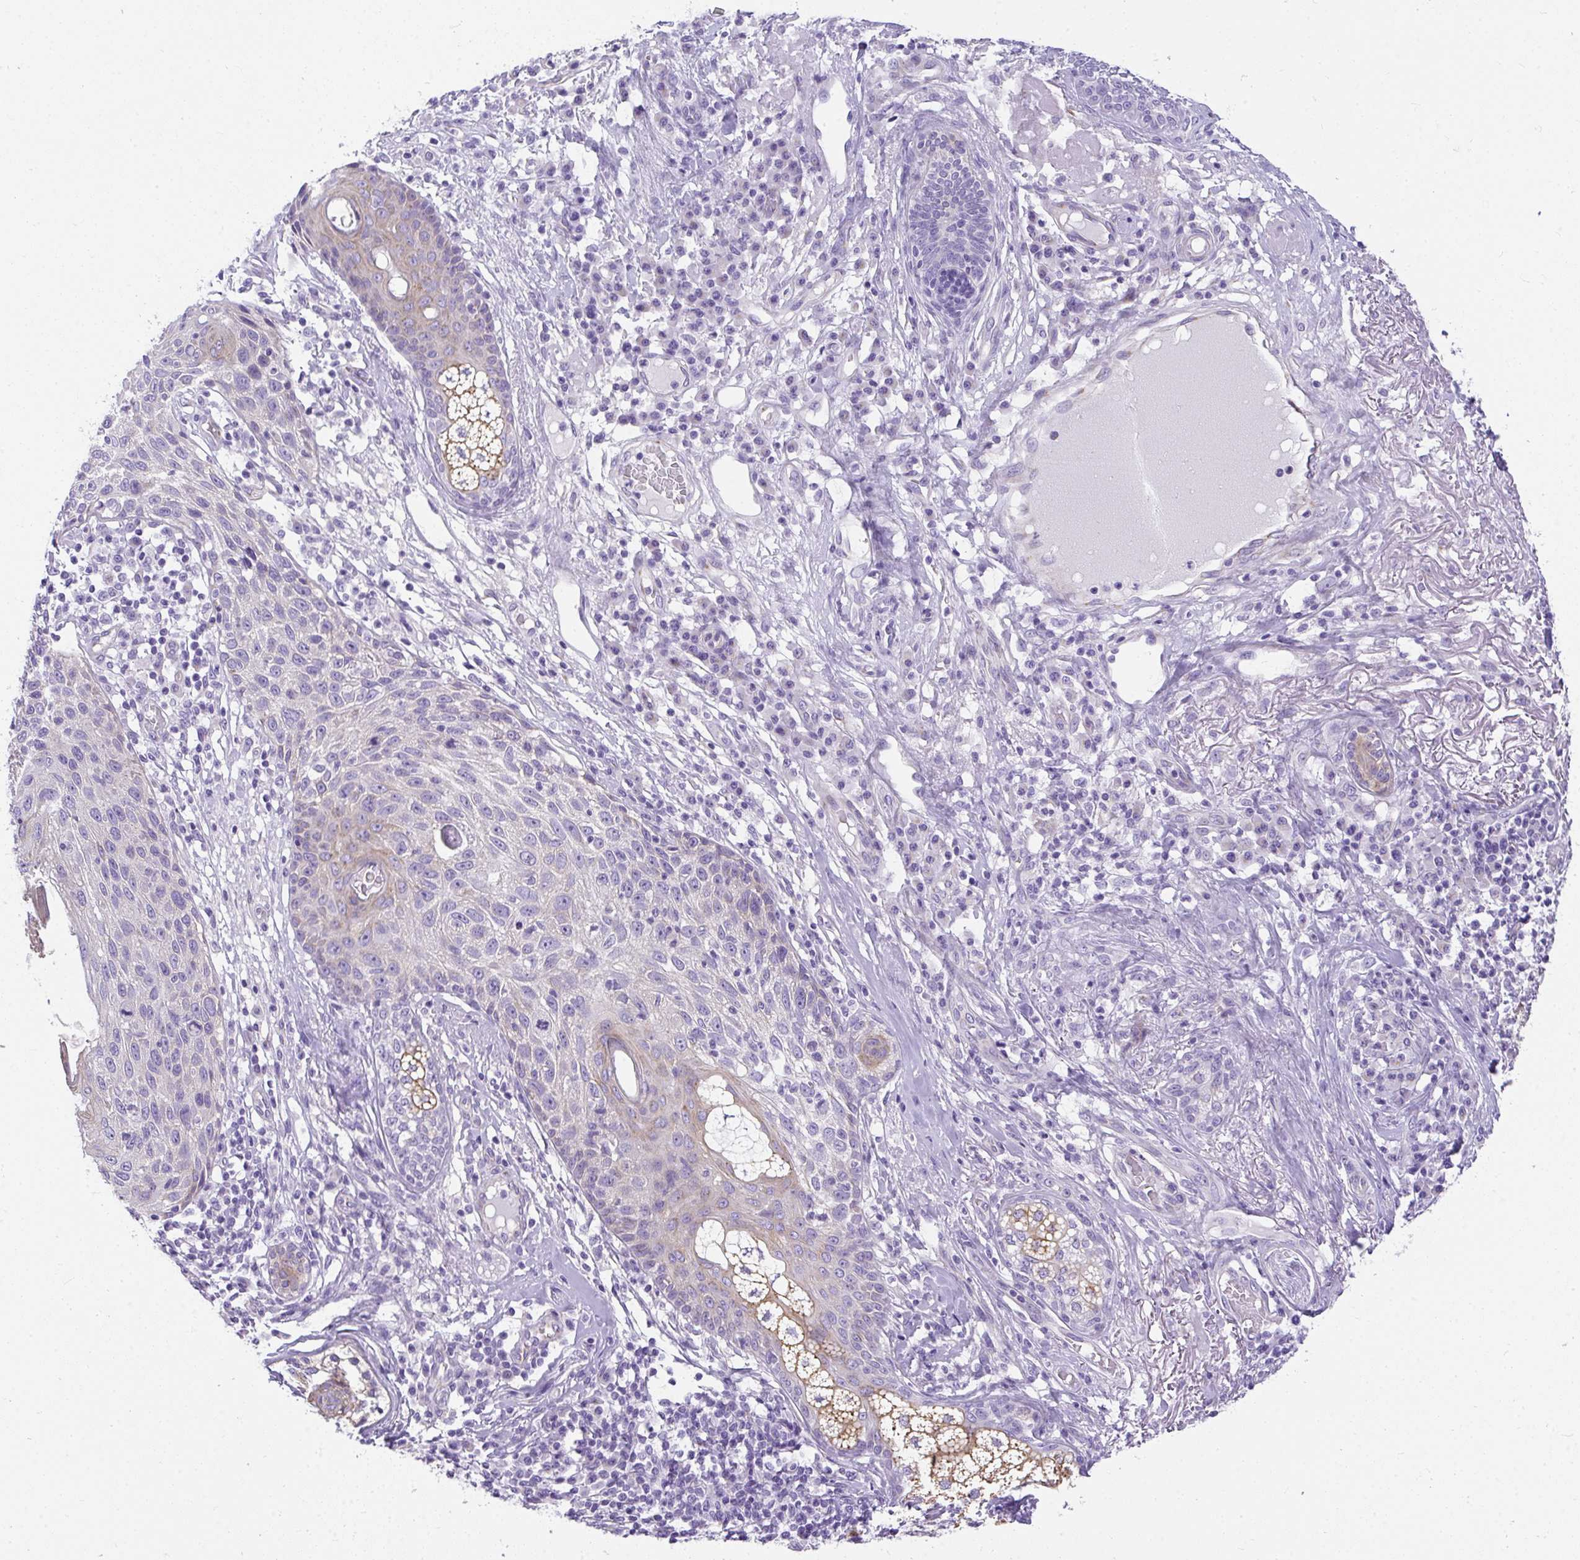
{"staining": {"intensity": "weak", "quantity": "<25%", "location": "cytoplasmic/membranous"}, "tissue": "skin cancer", "cell_type": "Tumor cells", "image_type": "cancer", "snomed": [{"axis": "morphology", "description": "Squamous cell carcinoma, NOS"}, {"axis": "topography", "description": "Skin"}], "caption": "Immunohistochemistry photomicrograph of neoplastic tissue: human squamous cell carcinoma (skin) stained with DAB shows no significant protein positivity in tumor cells.", "gene": "PLPPR3", "patient": {"sex": "female", "age": 87}}